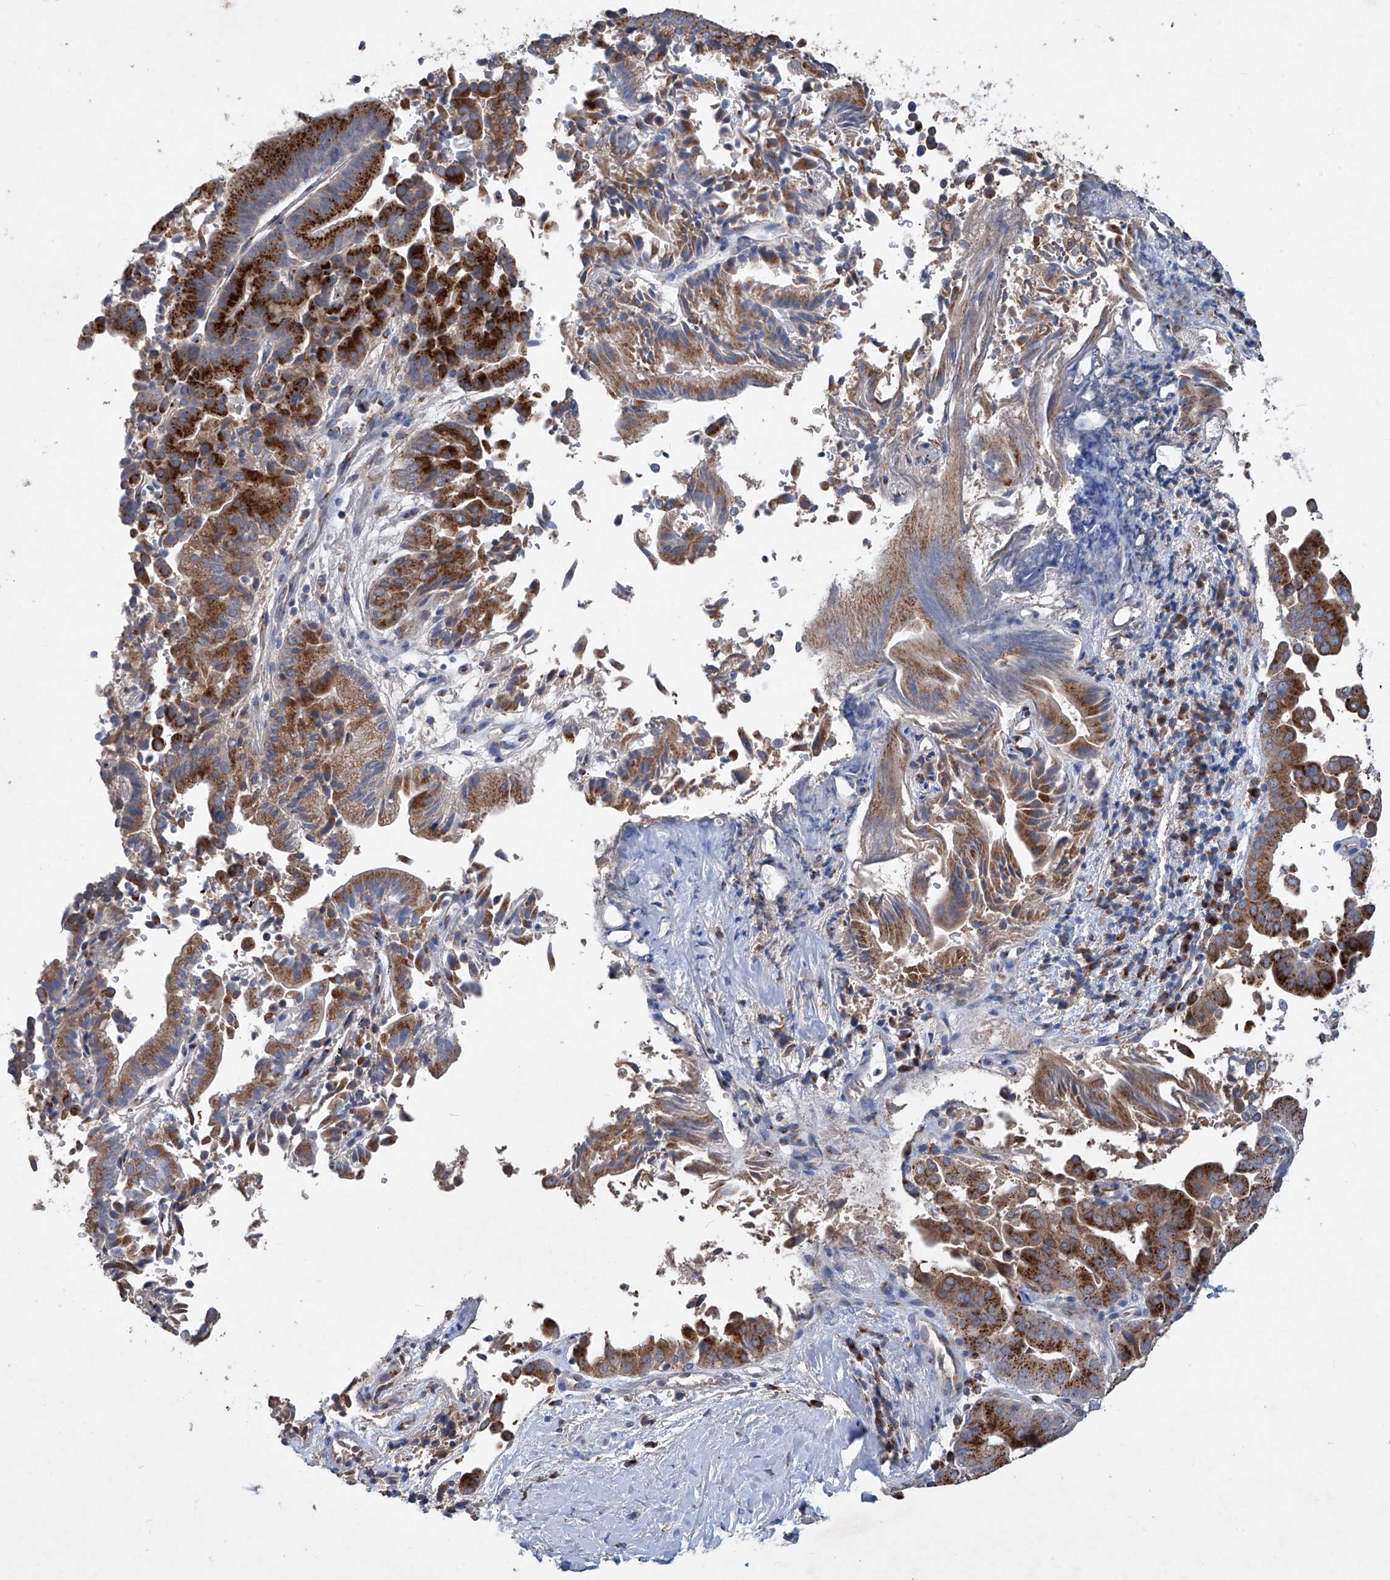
{"staining": {"intensity": "strong", "quantity": ">75%", "location": "cytoplasmic/membranous"}, "tissue": "liver cancer", "cell_type": "Tumor cells", "image_type": "cancer", "snomed": [{"axis": "morphology", "description": "Cholangiocarcinoma"}, {"axis": "topography", "description": "Liver"}], "caption": "The micrograph demonstrates immunohistochemical staining of cholangiocarcinoma (liver). There is strong cytoplasmic/membranous positivity is identified in approximately >75% of tumor cells.", "gene": "PCSK5", "patient": {"sex": "female", "age": 75}}